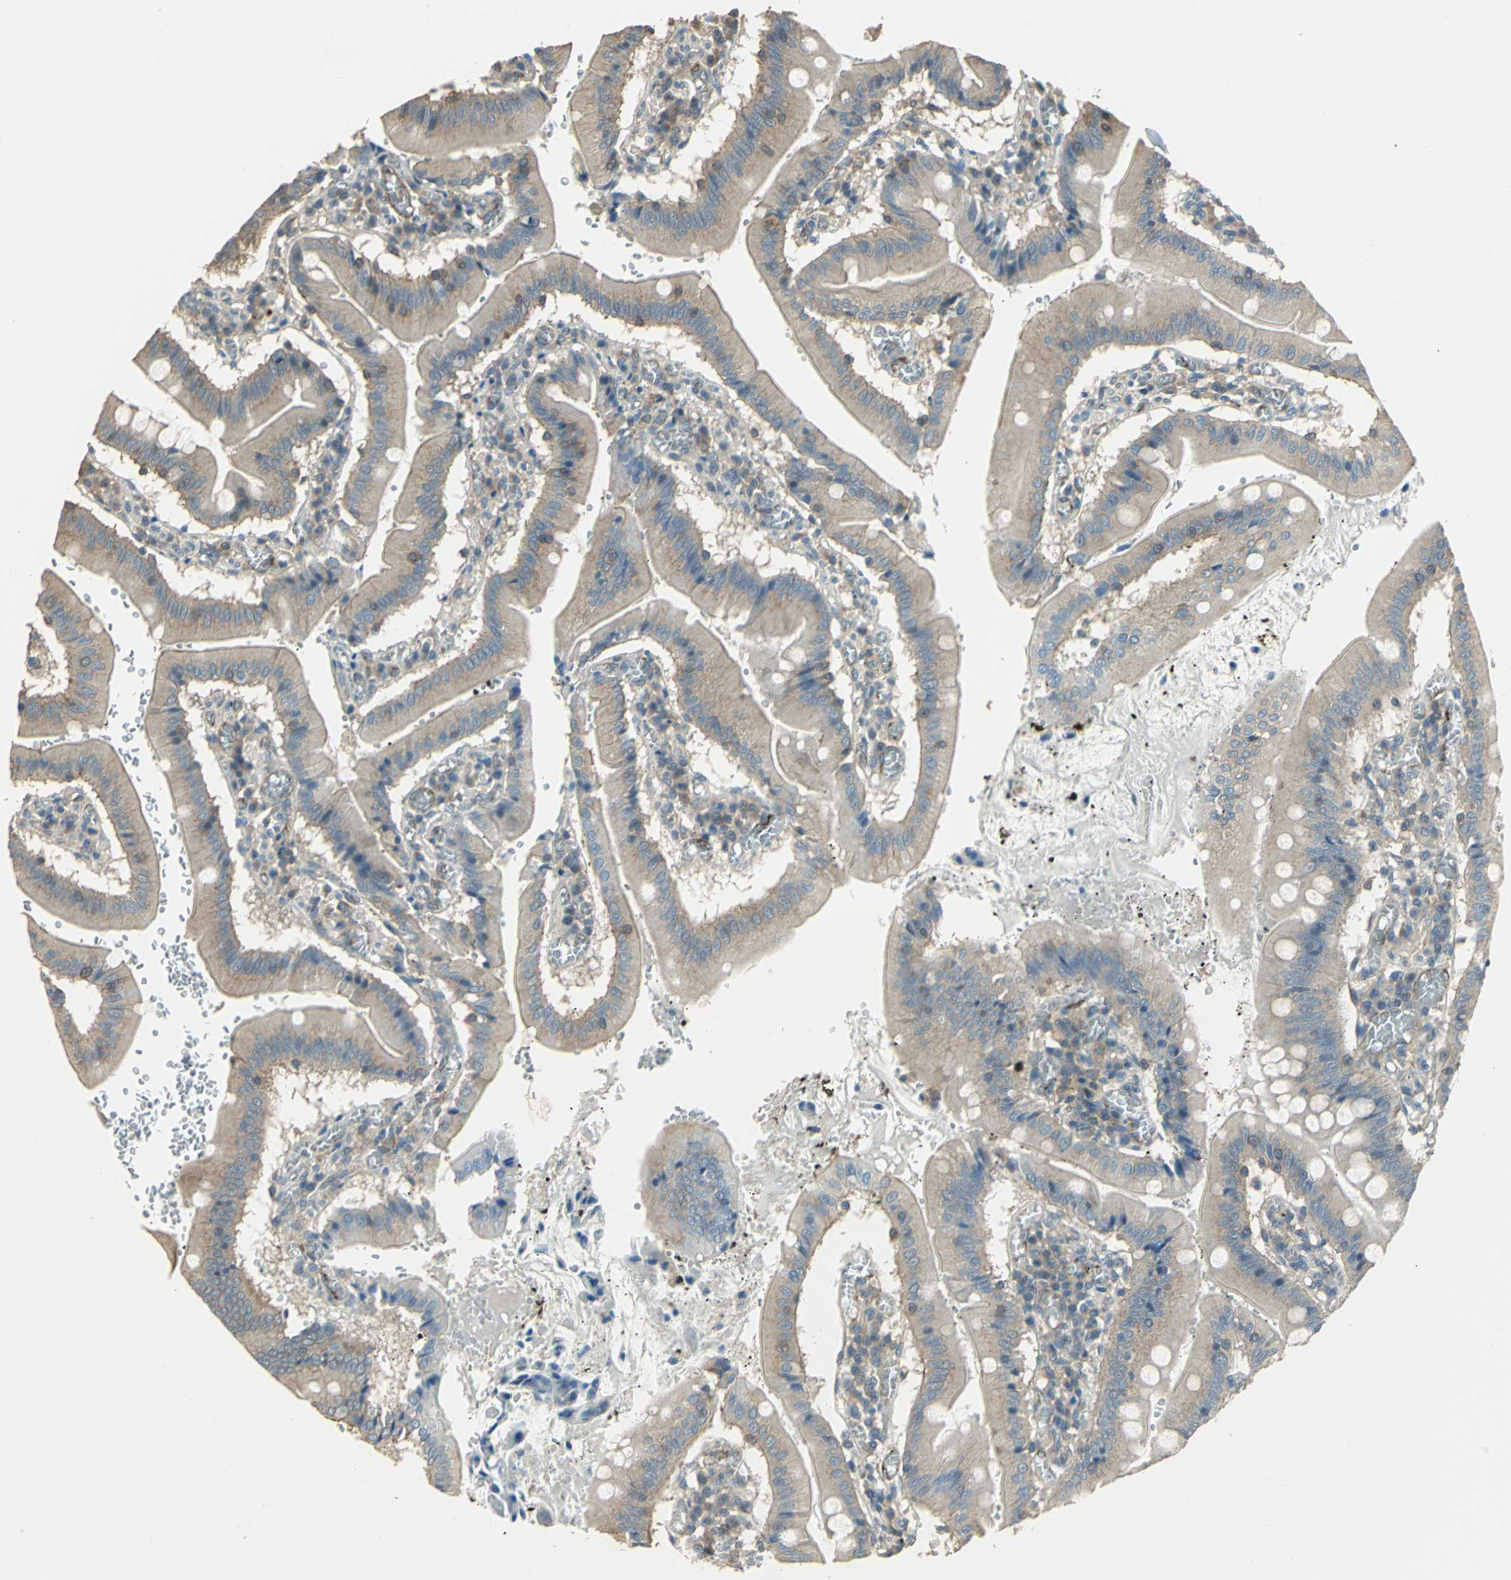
{"staining": {"intensity": "moderate", "quantity": ">75%", "location": "cytoplasmic/membranous"}, "tissue": "small intestine", "cell_type": "Glandular cells", "image_type": "normal", "snomed": [{"axis": "morphology", "description": "Normal tissue, NOS"}, {"axis": "topography", "description": "Small intestine"}], "caption": "Glandular cells show moderate cytoplasmic/membranous expression in approximately >75% of cells in normal small intestine.", "gene": "RAPGEF1", "patient": {"sex": "male", "age": 71}}